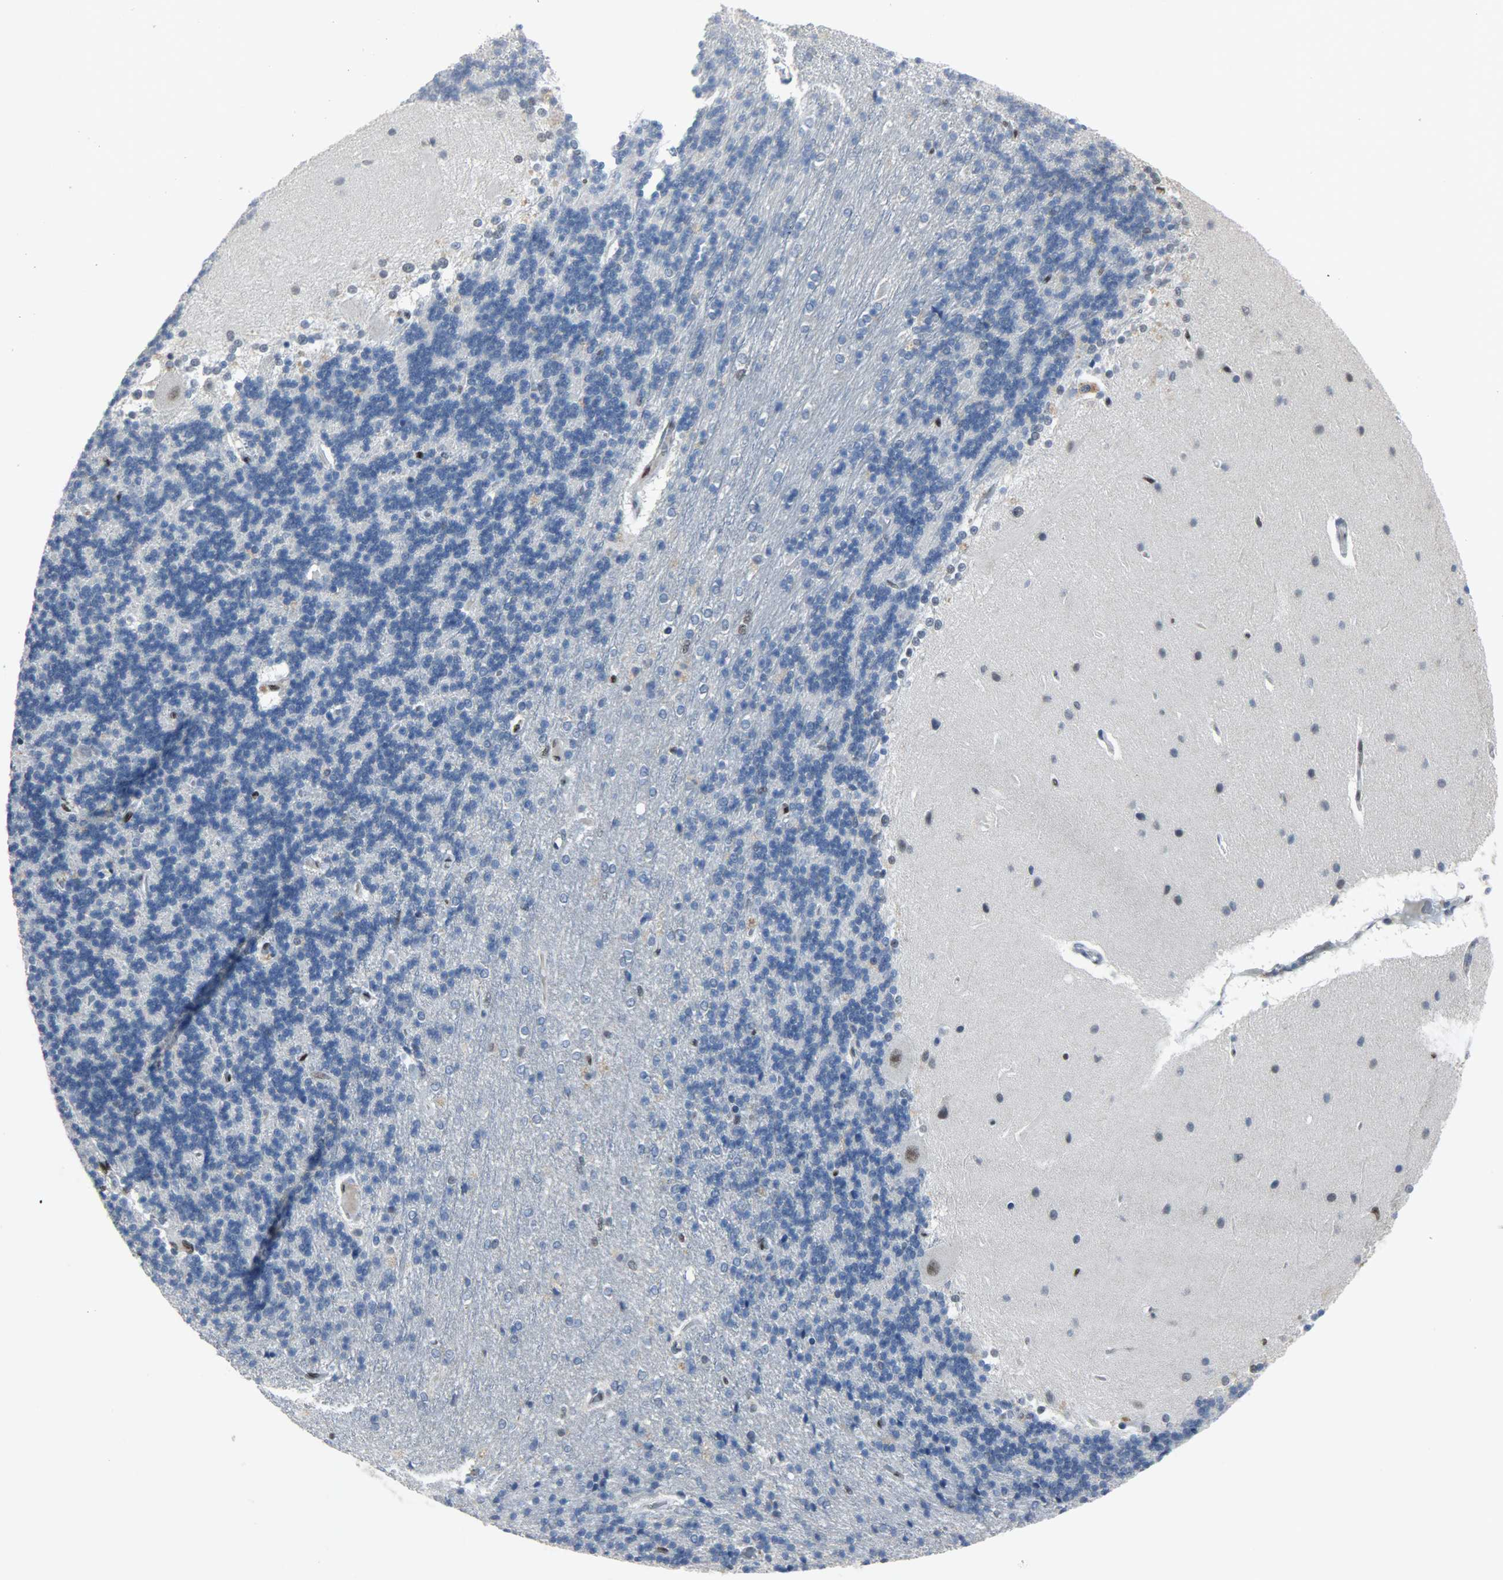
{"staining": {"intensity": "negative", "quantity": "none", "location": "none"}, "tissue": "cerebellum", "cell_type": "Cells in granular layer", "image_type": "normal", "snomed": [{"axis": "morphology", "description": "Normal tissue, NOS"}, {"axis": "topography", "description": "Cerebellum"}], "caption": "Immunohistochemistry micrograph of benign cerebellum: human cerebellum stained with DAB exhibits no significant protein staining in cells in granular layer. (DAB immunohistochemistry with hematoxylin counter stain).", "gene": "PPARG", "patient": {"sex": "female", "age": 54}}